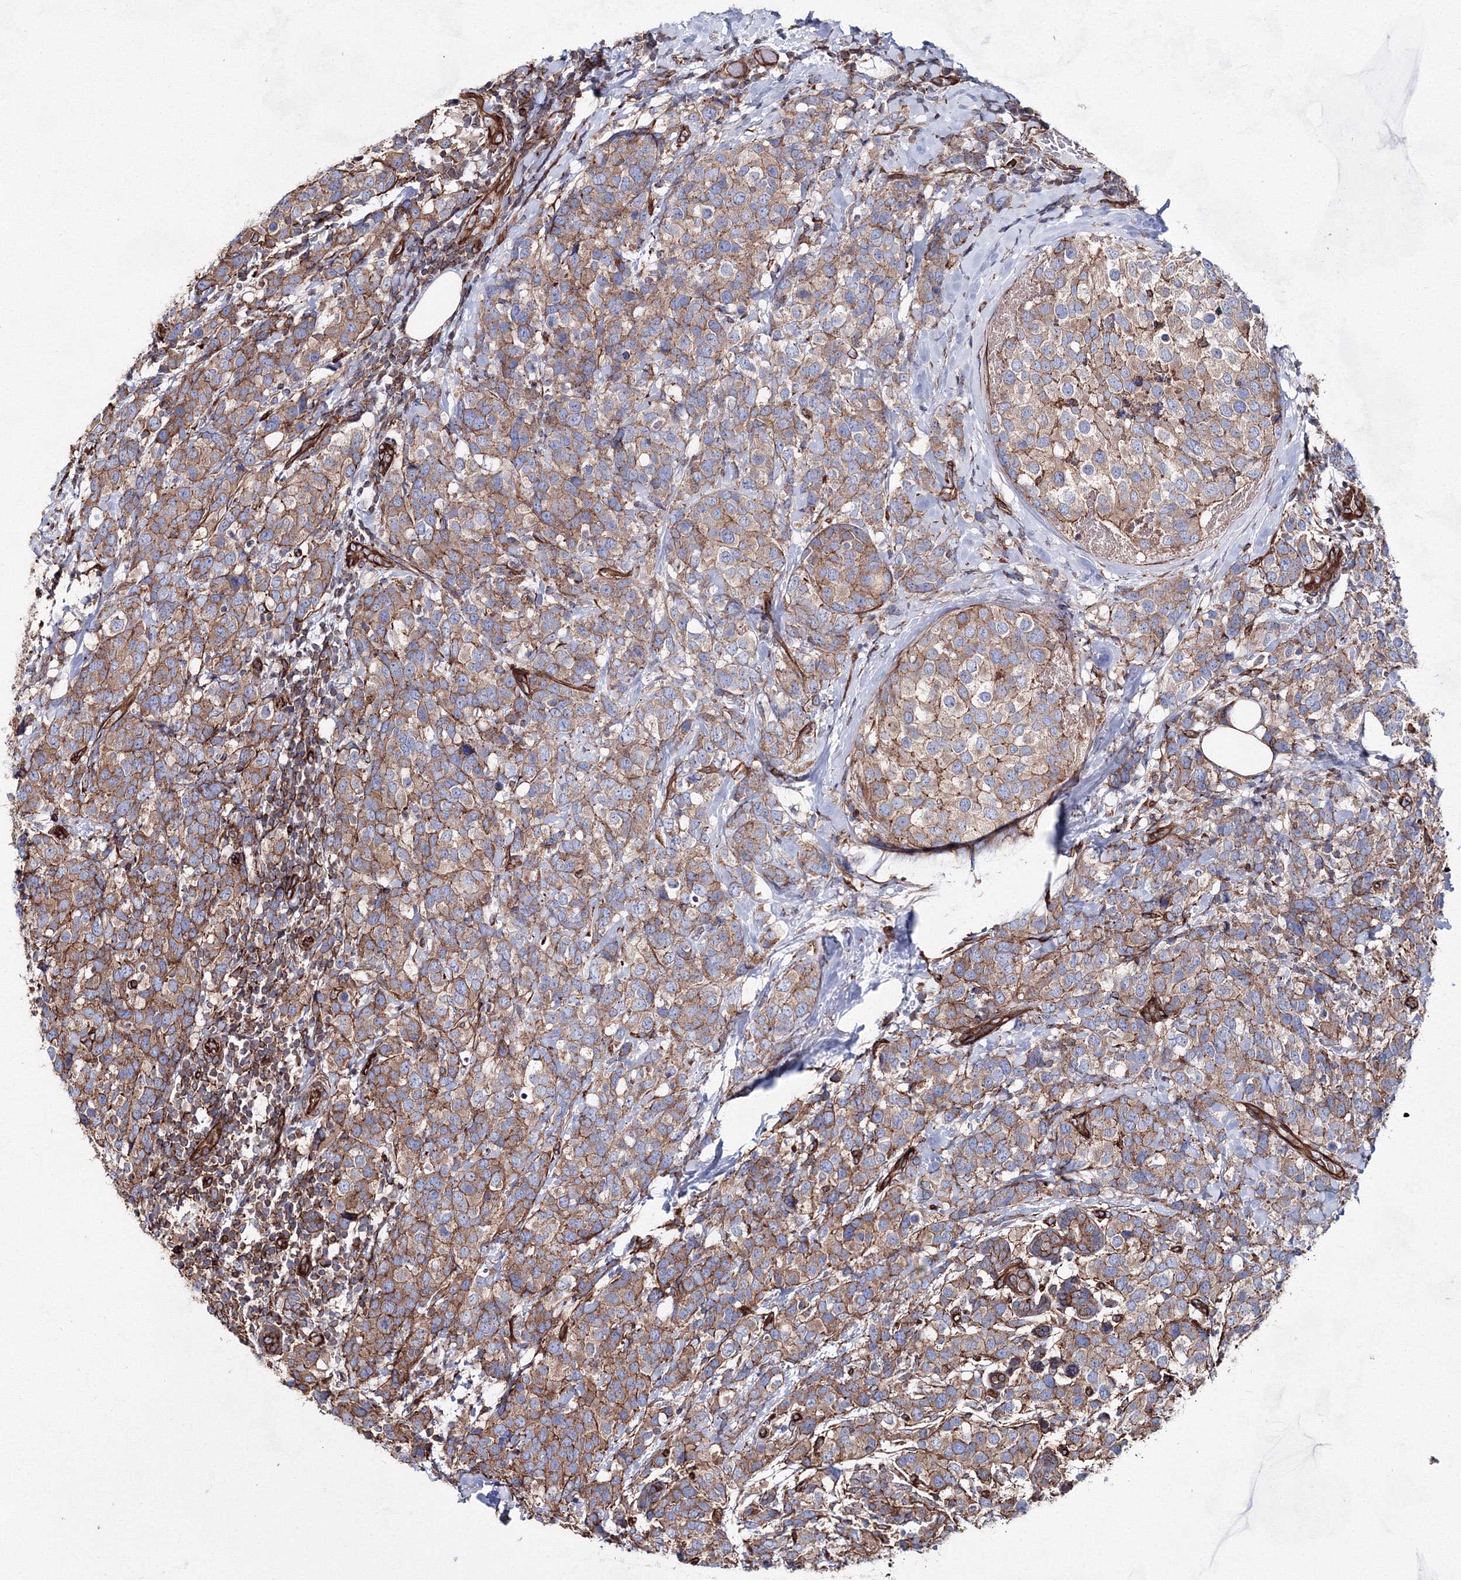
{"staining": {"intensity": "moderate", "quantity": ">75%", "location": "cytoplasmic/membranous"}, "tissue": "breast cancer", "cell_type": "Tumor cells", "image_type": "cancer", "snomed": [{"axis": "morphology", "description": "Lobular carcinoma"}, {"axis": "topography", "description": "Breast"}], "caption": "Human breast cancer (lobular carcinoma) stained with a protein marker displays moderate staining in tumor cells.", "gene": "ANKRD37", "patient": {"sex": "female", "age": 59}}